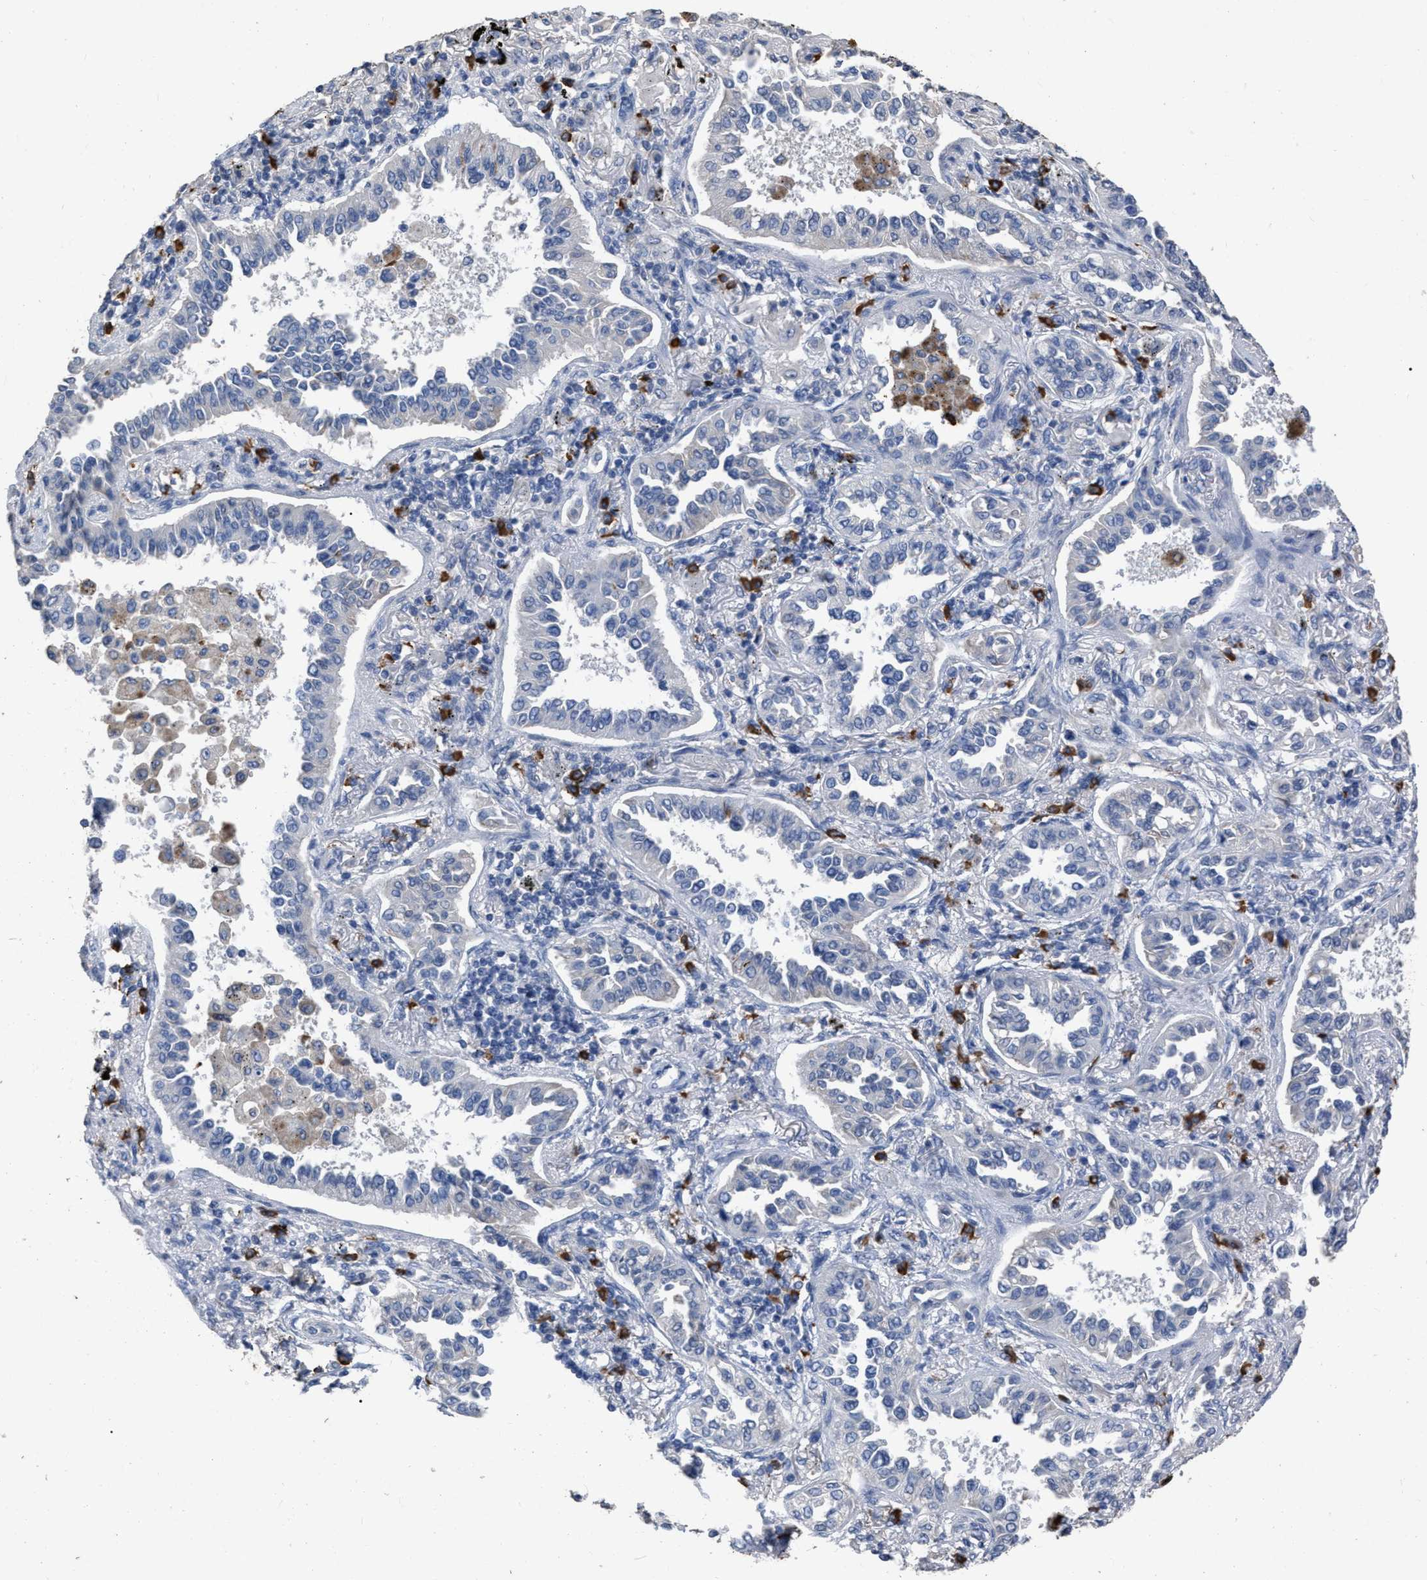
{"staining": {"intensity": "negative", "quantity": "none", "location": "none"}, "tissue": "lung cancer", "cell_type": "Tumor cells", "image_type": "cancer", "snomed": [{"axis": "morphology", "description": "Normal tissue, NOS"}, {"axis": "morphology", "description": "Adenocarcinoma, NOS"}, {"axis": "topography", "description": "Lung"}], "caption": "Lung cancer stained for a protein using IHC demonstrates no positivity tumor cells.", "gene": "HABP2", "patient": {"sex": "male", "age": 59}}